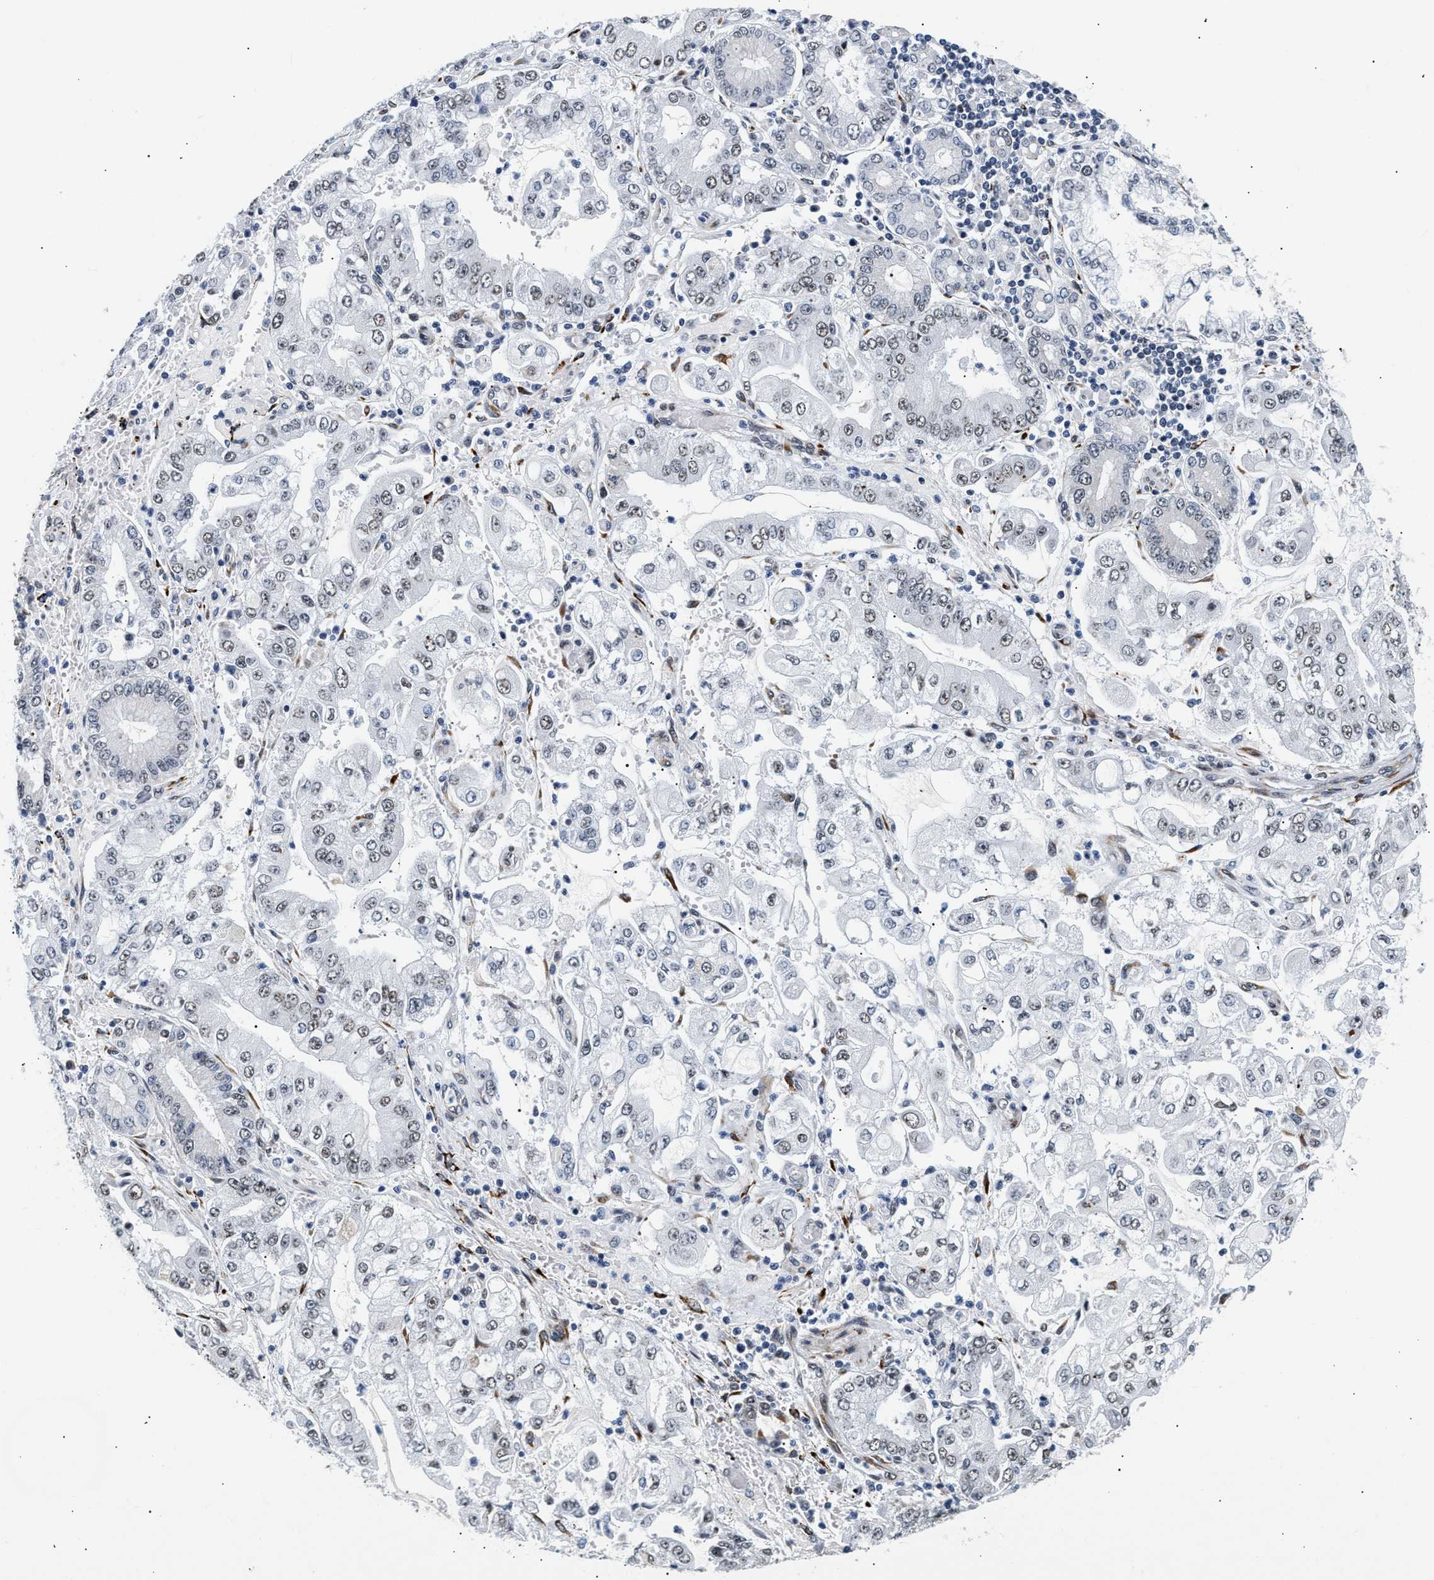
{"staining": {"intensity": "weak", "quantity": "<25%", "location": "nuclear"}, "tissue": "stomach cancer", "cell_type": "Tumor cells", "image_type": "cancer", "snomed": [{"axis": "morphology", "description": "Adenocarcinoma, NOS"}, {"axis": "topography", "description": "Stomach"}], "caption": "There is no significant positivity in tumor cells of stomach cancer (adenocarcinoma).", "gene": "THOC1", "patient": {"sex": "male", "age": 76}}